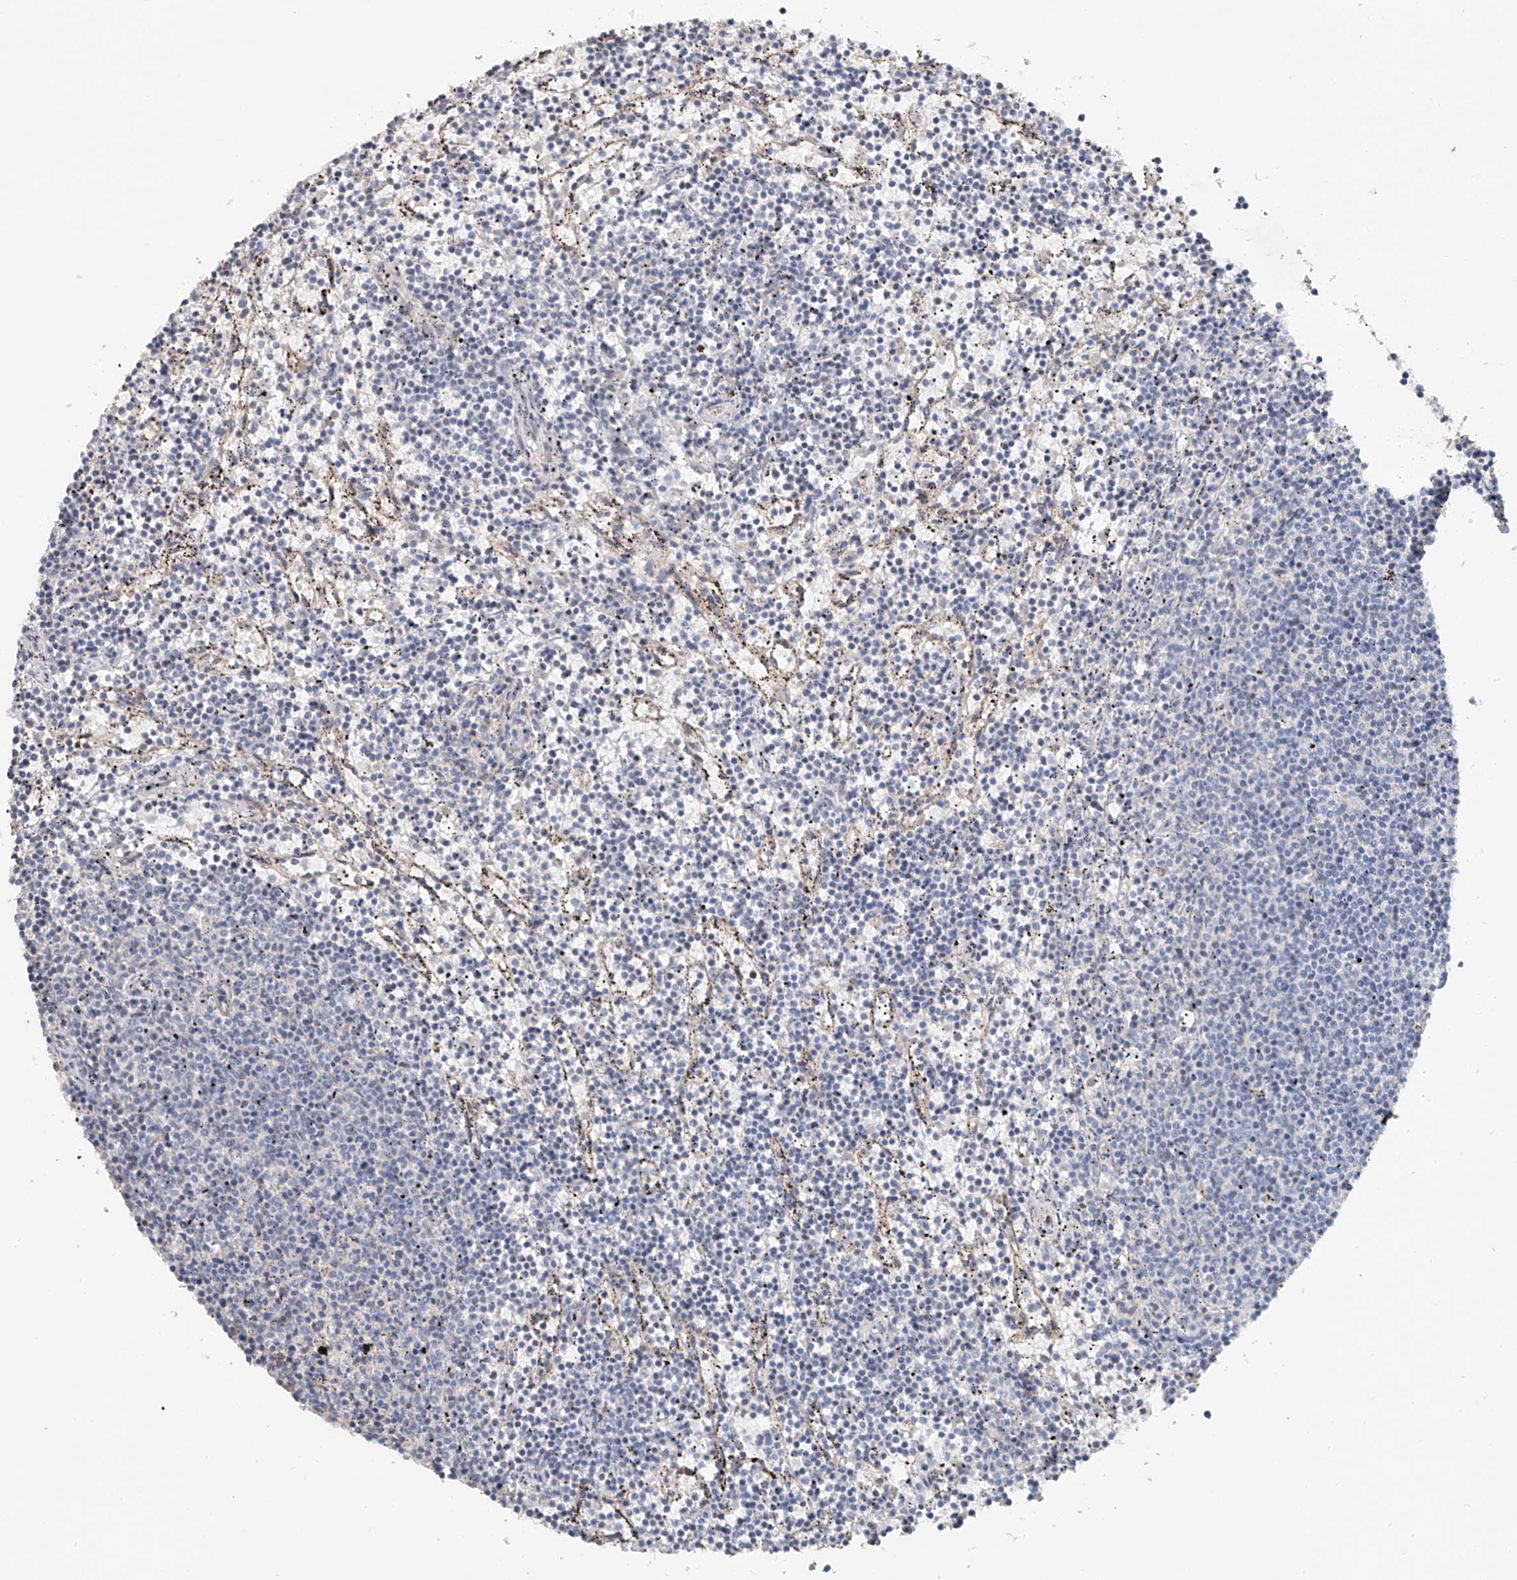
{"staining": {"intensity": "negative", "quantity": "none", "location": "none"}, "tissue": "lymphoma", "cell_type": "Tumor cells", "image_type": "cancer", "snomed": [{"axis": "morphology", "description": "Malignant lymphoma, non-Hodgkin's type, Low grade"}, {"axis": "topography", "description": "Spleen"}], "caption": "IHC image of low-grade malignant lymphoma, non-Hodgkin's type stained for a protein (brown), which displays no expression in tumor cells. Brightfield microscopy of immunohistochemistry (IHC) stained with DAB (brown) and hematoxylin (blue), captured at high magnification.", "gene": "TRIM47", "patient": {"sex": "female", "age": 50}}